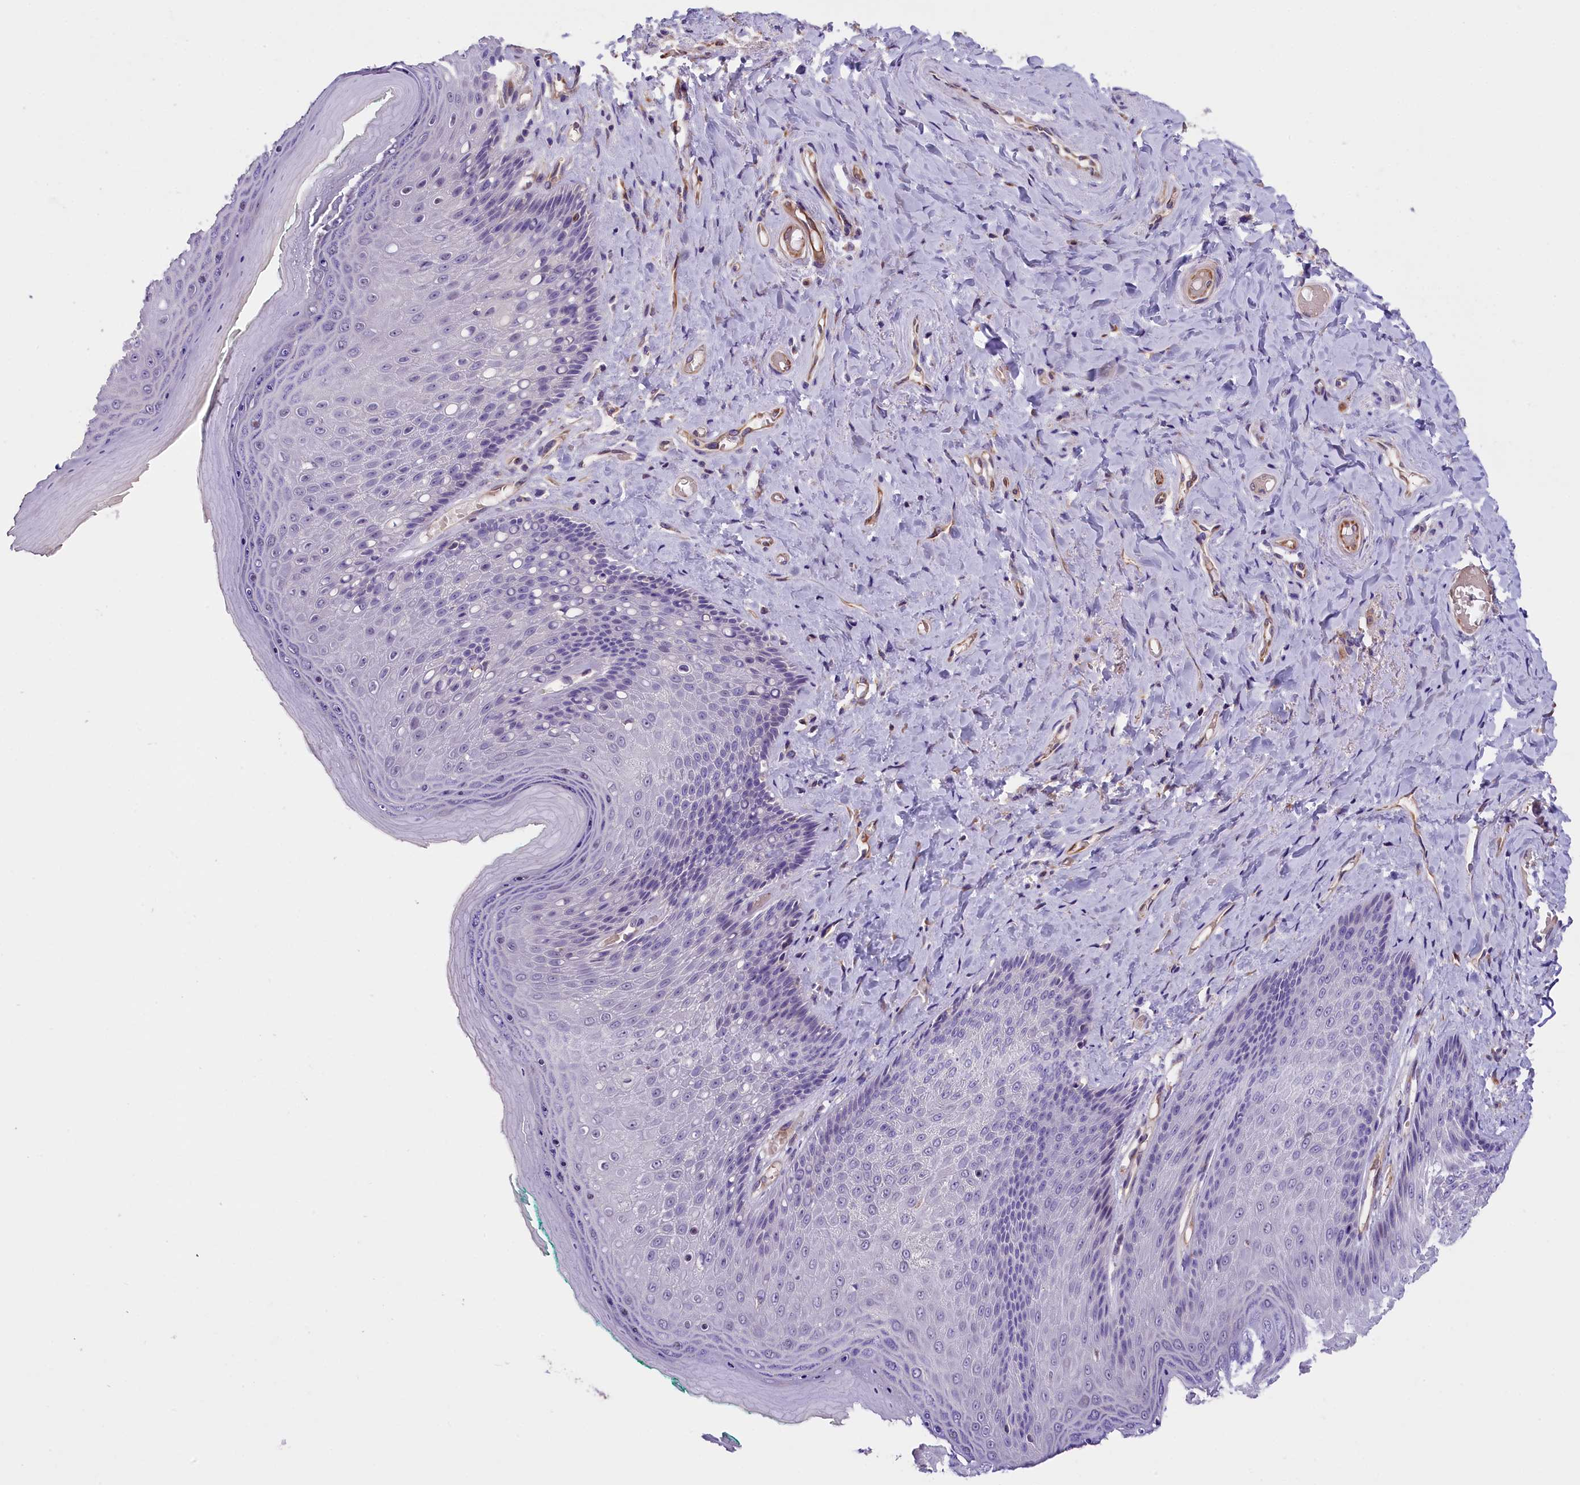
{"staining": {"intensity": "negative", "quantity": "none", "location": "none"}, "tissue": "skin", "cell_type": "Epidermal cells", "image_type": "normal", "snomed": [{"axis": "morphology", "description": "Normal tissue, NOS"}, {"axis": "topography", "description": "Anal"}], "caption": "An IHC histopathology image of unremarkable skin is shown. There is no staining in epidermal cells of skin.", "gene": "CCDC32", "patient": {"sex": "male", "age": 78}}